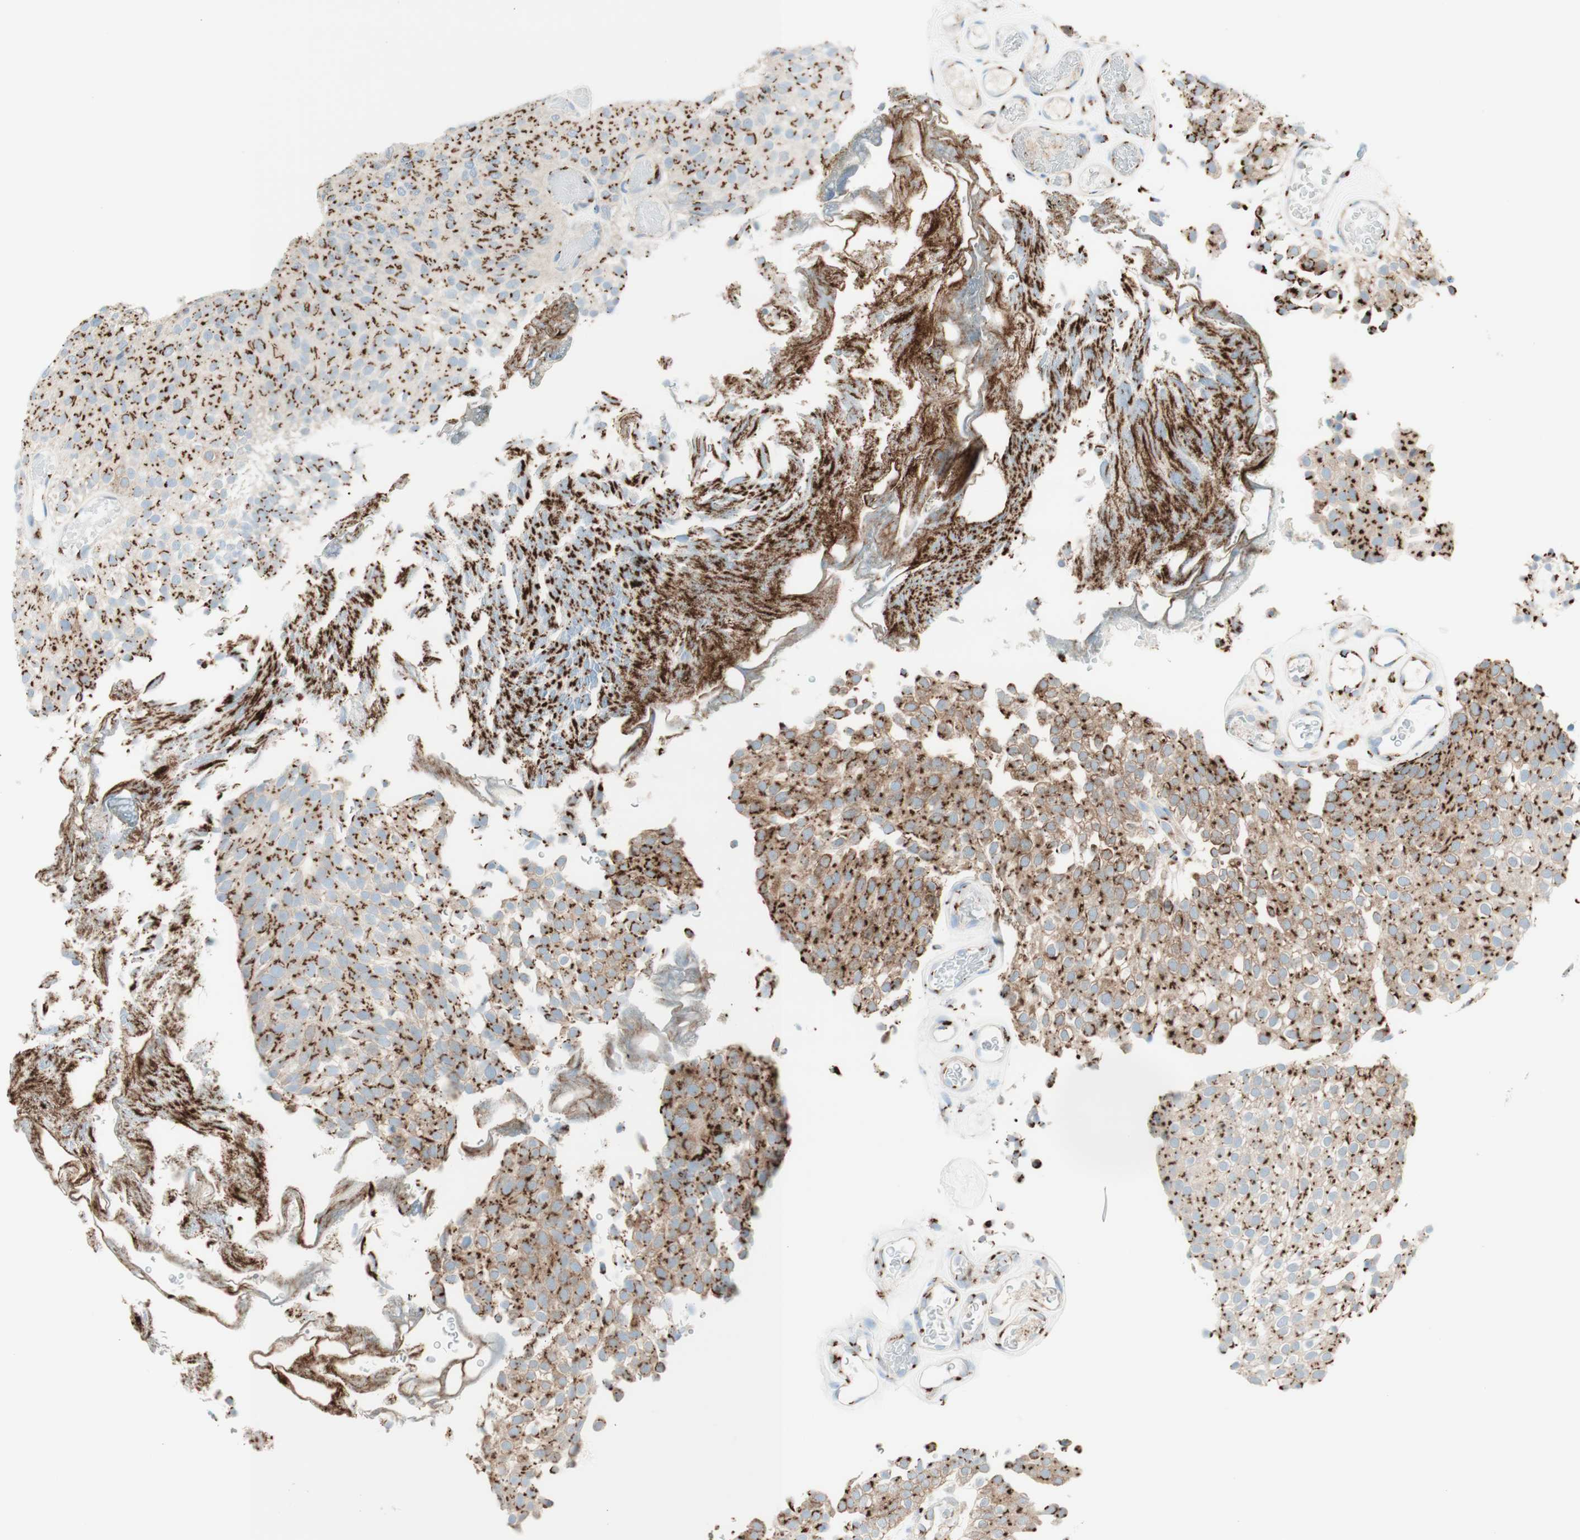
{"staining": {"intensity": "strong", "quantity": ">75%", "location": "cytoplasmic/membranous"}, "tissue": "urothelial cancer", "cell_type": "Tumor cells", "image_type": "cancer", "snomed": [{"axis": "morphology", "description": "Urothelial carcinoma, Low grade"}, {"axis": "topography", "description": "Urinary bladder"}], "caption": "This is a micrograph of IHC staining of urothelial cancer, which shows strong staining in the cytoplasmic/membranous of tumor cells.", "gene": "GOLGB1", "patient": {"sex": "male", "age": 78}}